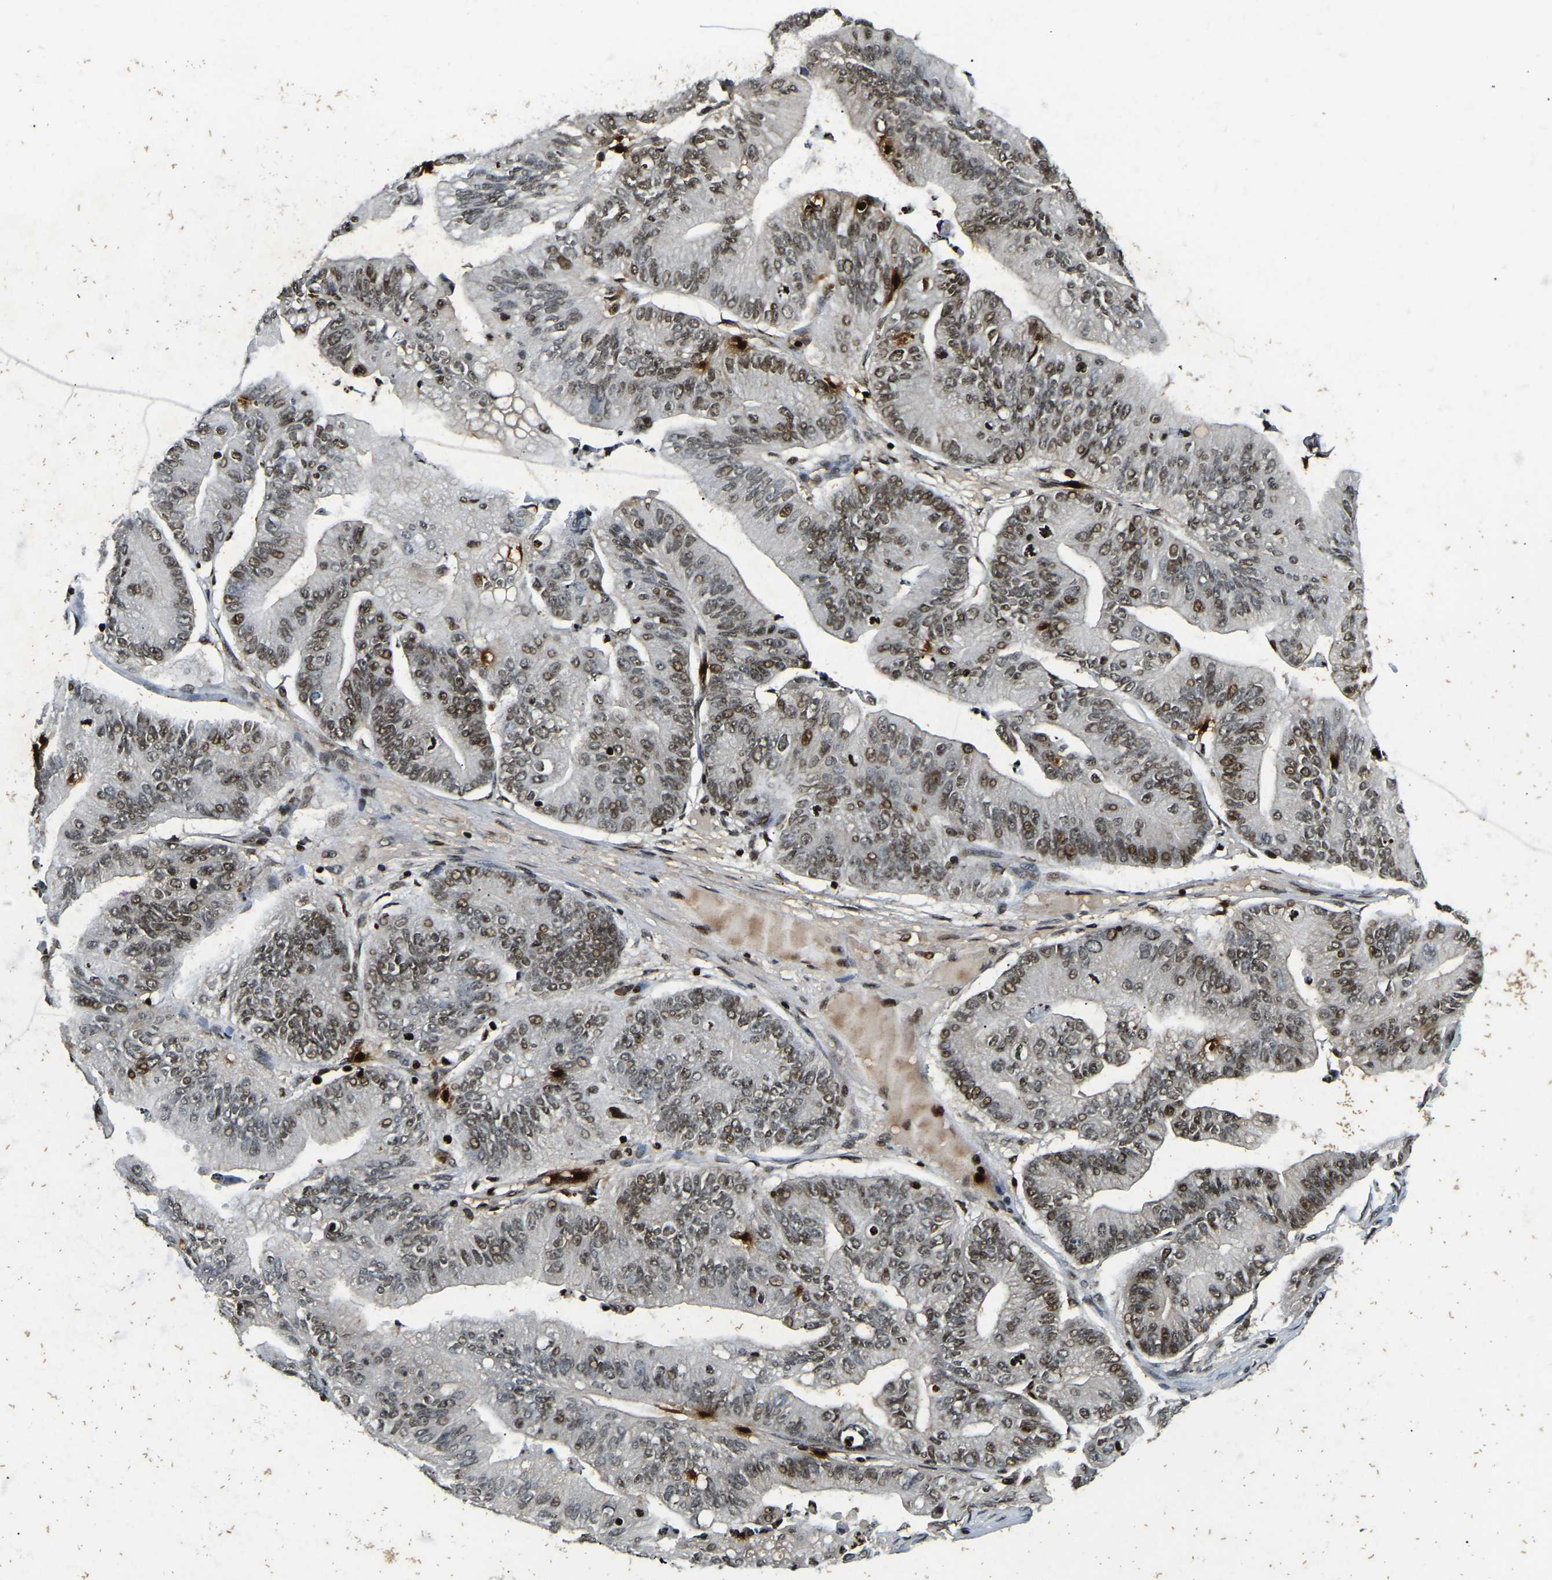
{"staining": {"intensity": "moderate", "quantity": ">75%", "location": "nuclear"}, "tissue": "ovarian cancer", "cell_type": "Tumor cells", "image_type": "cancer", "snomed": [{"axis": "morphology", "description": "Cystadenocarcinoma, mucinous, NOS"}, {"axis": "topography", "description": "Ovary"}], "caption": "Immunohistochemical staining of human ovarian mucinous cystadenocarcinoma reveals medium levels of moderate nuclear protein positivity in approximately >75% of tumor cells. (DAB (3,3'-diaminobenzidine) = brown stain, brightfield microscopy at high magnification).", "gene": "LRRC61", "patient": {"sex": "female", "age": 61}}